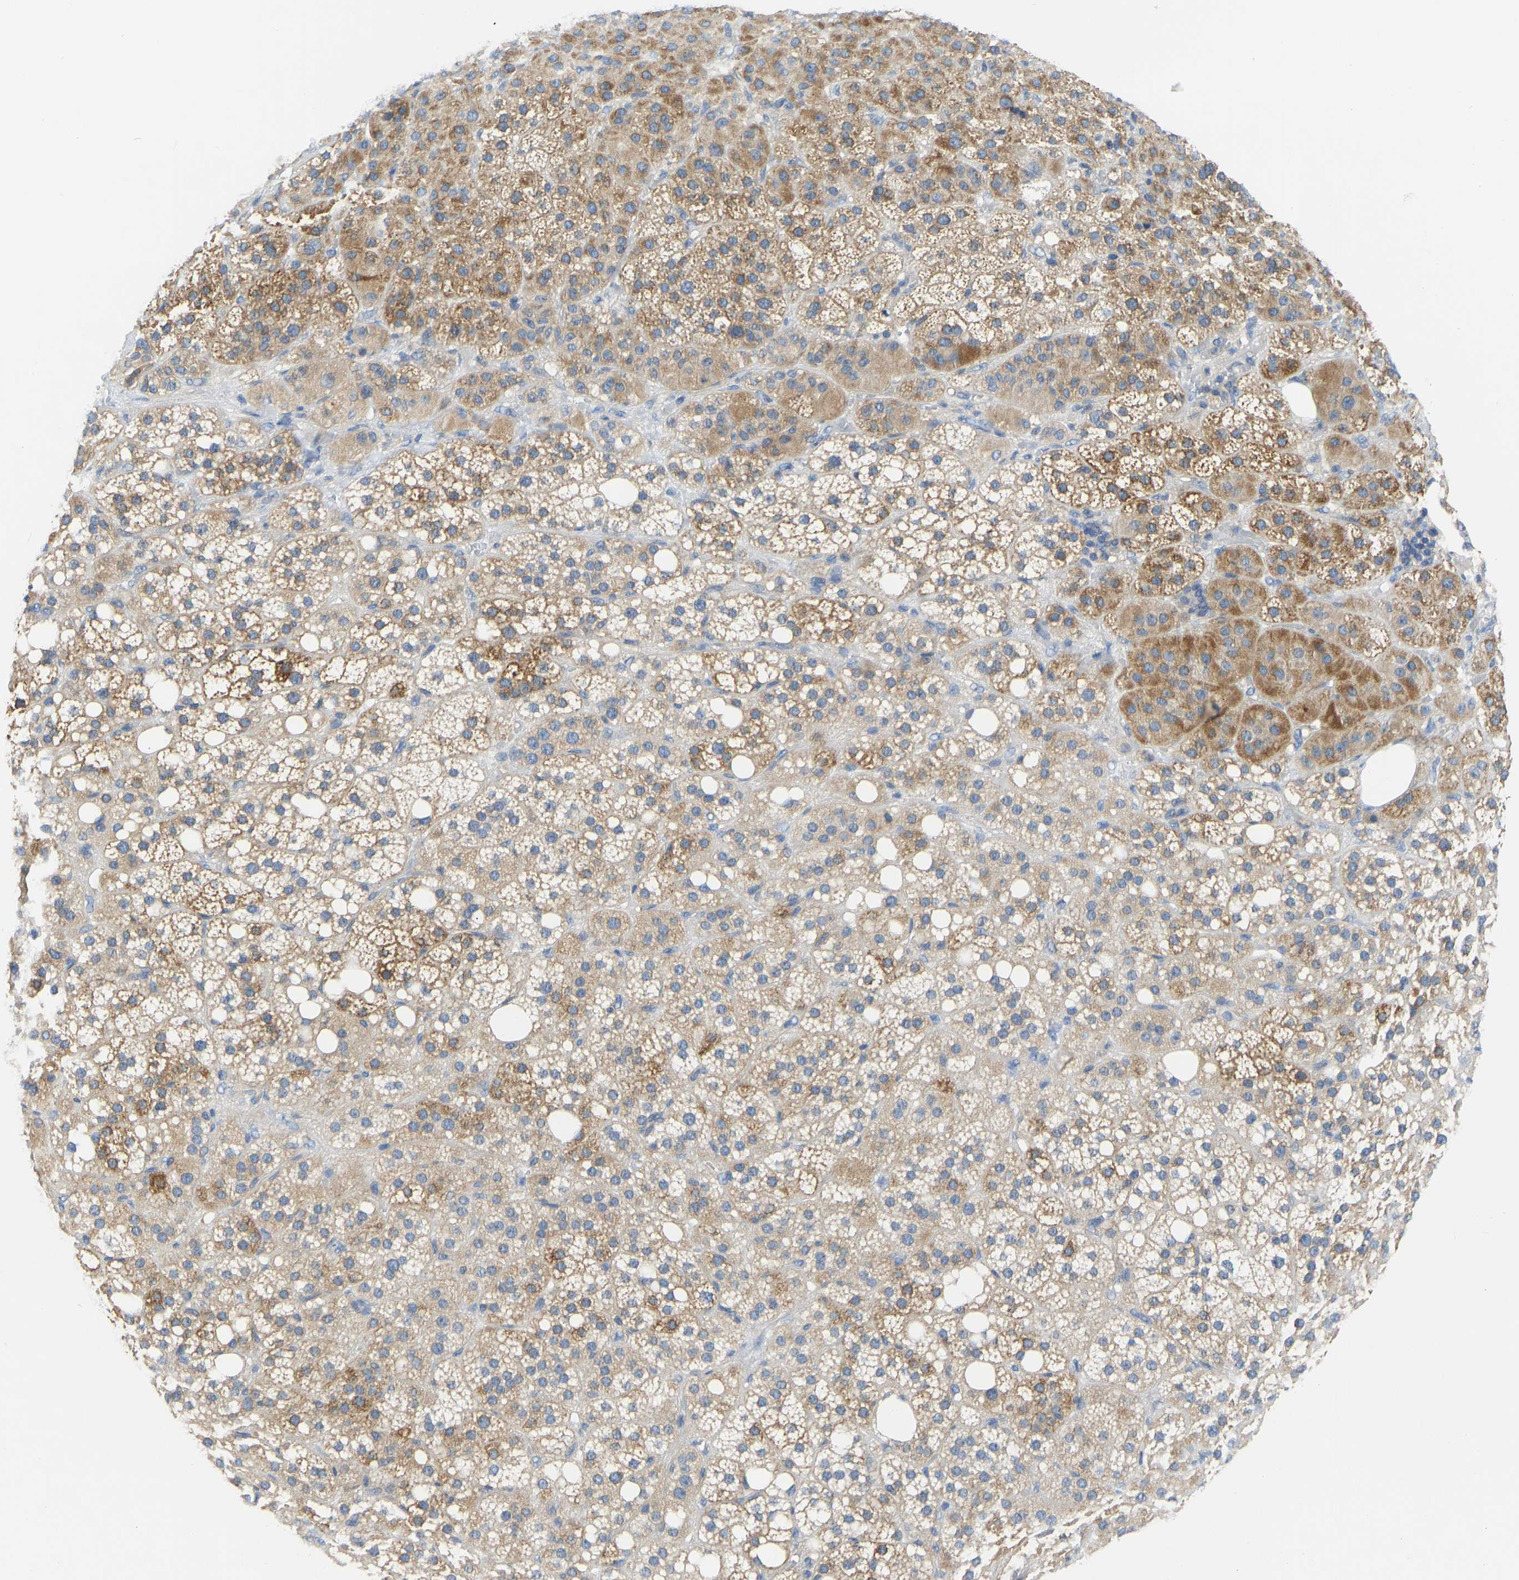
{"staining": {"intensity": "moderate", "quantity": ">75%", "location": "cytoplasmic/membranous"}, "tissue": "adrenal gland", "cell_type": "Glandular cells", "image_type": "normal", "snomed": [{"axis": "morphology", "description": "Normal tissue, NOS"}, {"axis": "topography", "description": "Adrenal gland"}], "caption": "Protein staining of unremarkable adrenal gland reveals moderate cytoplasmic/membranous staining in about >75% of glandular cells.", "gene": "PPP3CA", "patient": {"sex": "female", "age": 59}}